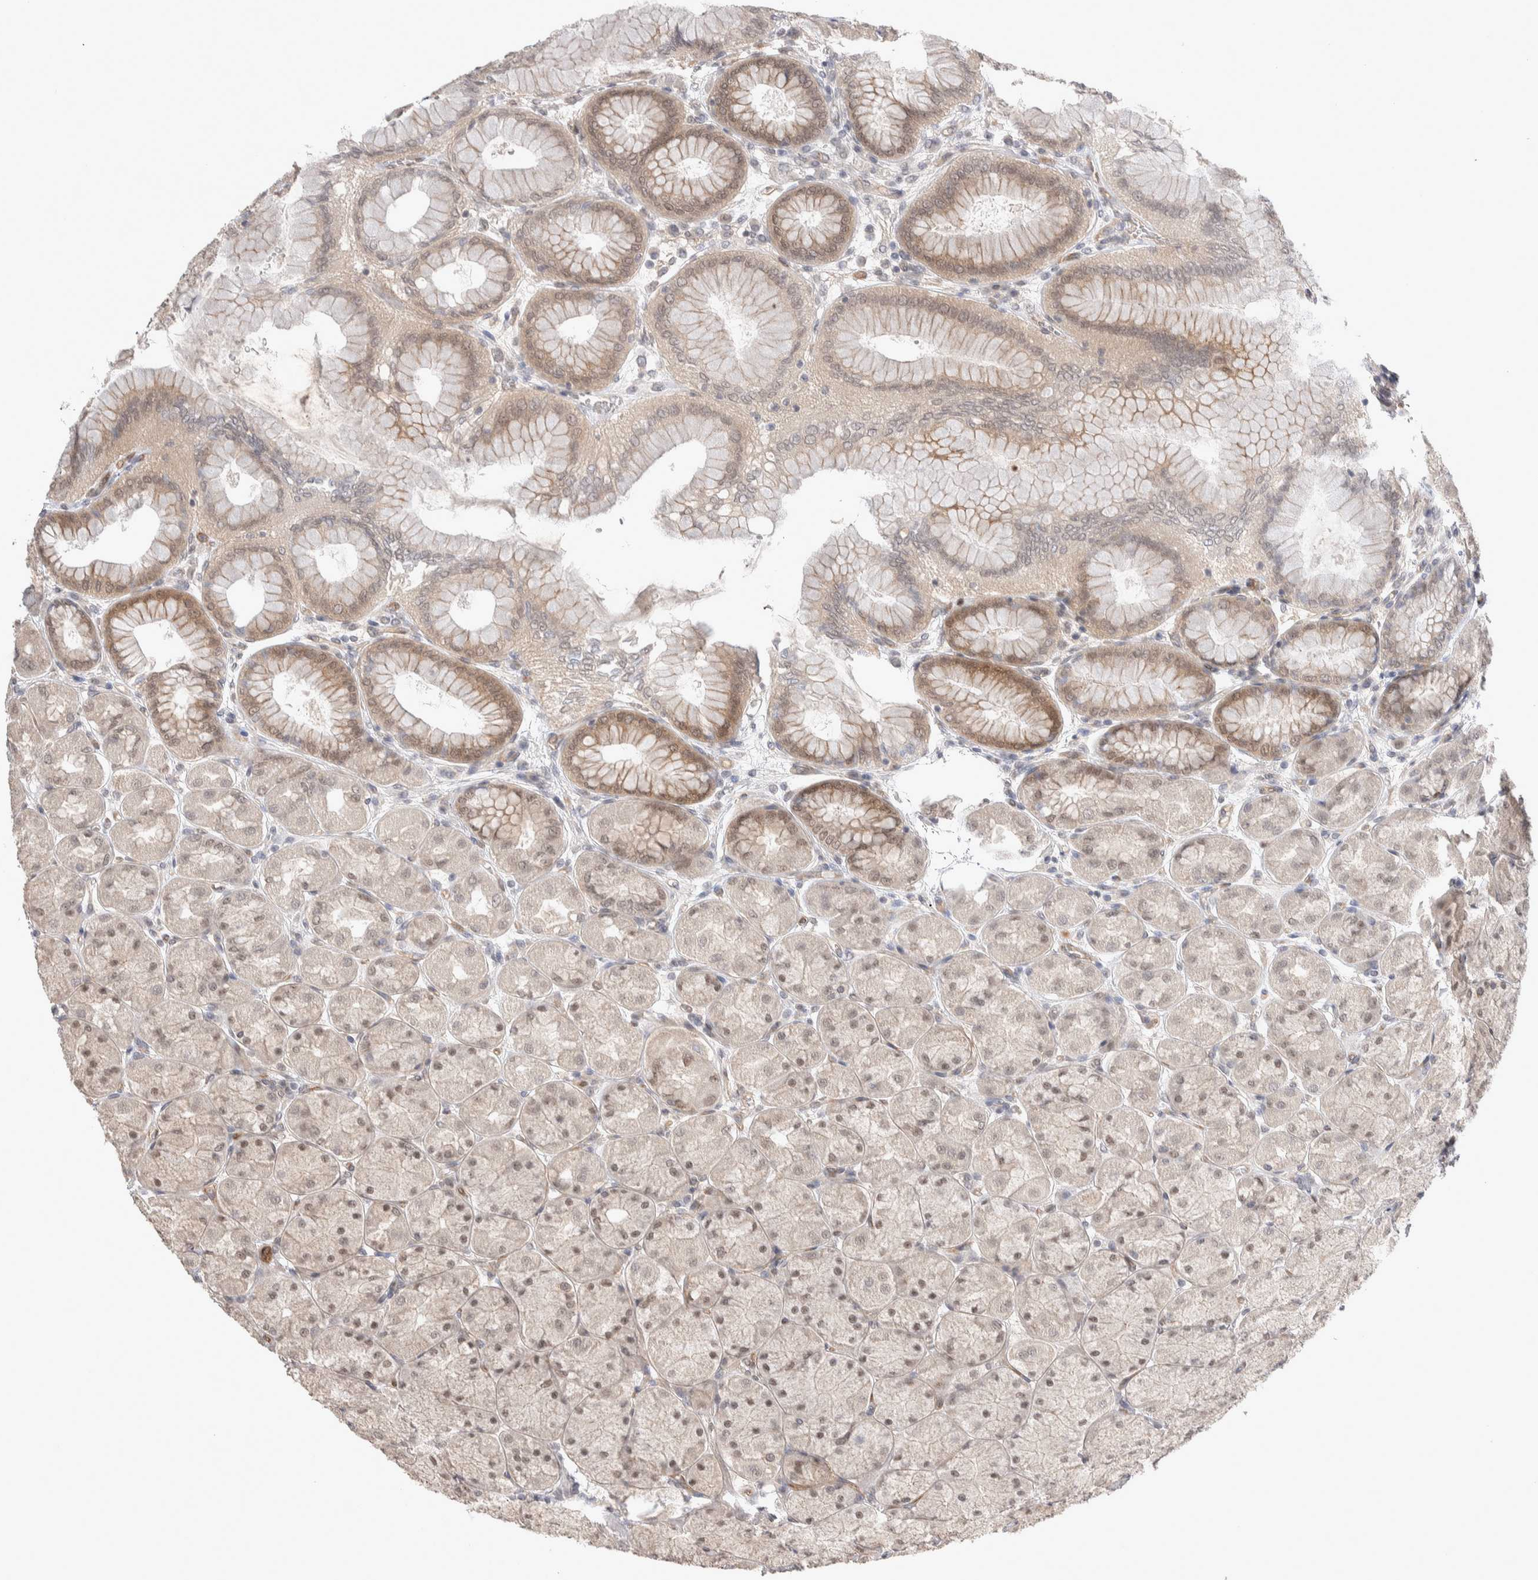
{"staining": {"intensity": "moderate", "quantity": ">75%", "location": "cytoplasmic/membranous,nuclear"}, "tissue": "stomach", "cell_type": "Glandular cells", "image_type": "normal", "snomed": [{"axis": "morphology", "description": "Normal tissue, NOS"}, {"axis": "topography", "description": "Stomach, upper"}], "caption": "Protein expression analysis of unremarkable human stomach reveals moderate cytoplasmic/membranous,nuclear expression in about >75% of glandular cells. The staining is performed using DAB (3,3'-diaminobenzidine) brown chromogen to label protein expression. The nuclei are counter-stained blue using hematoxylin.", "gene": "ZNF704", "patient": {"sex": "female", "age": 56}}